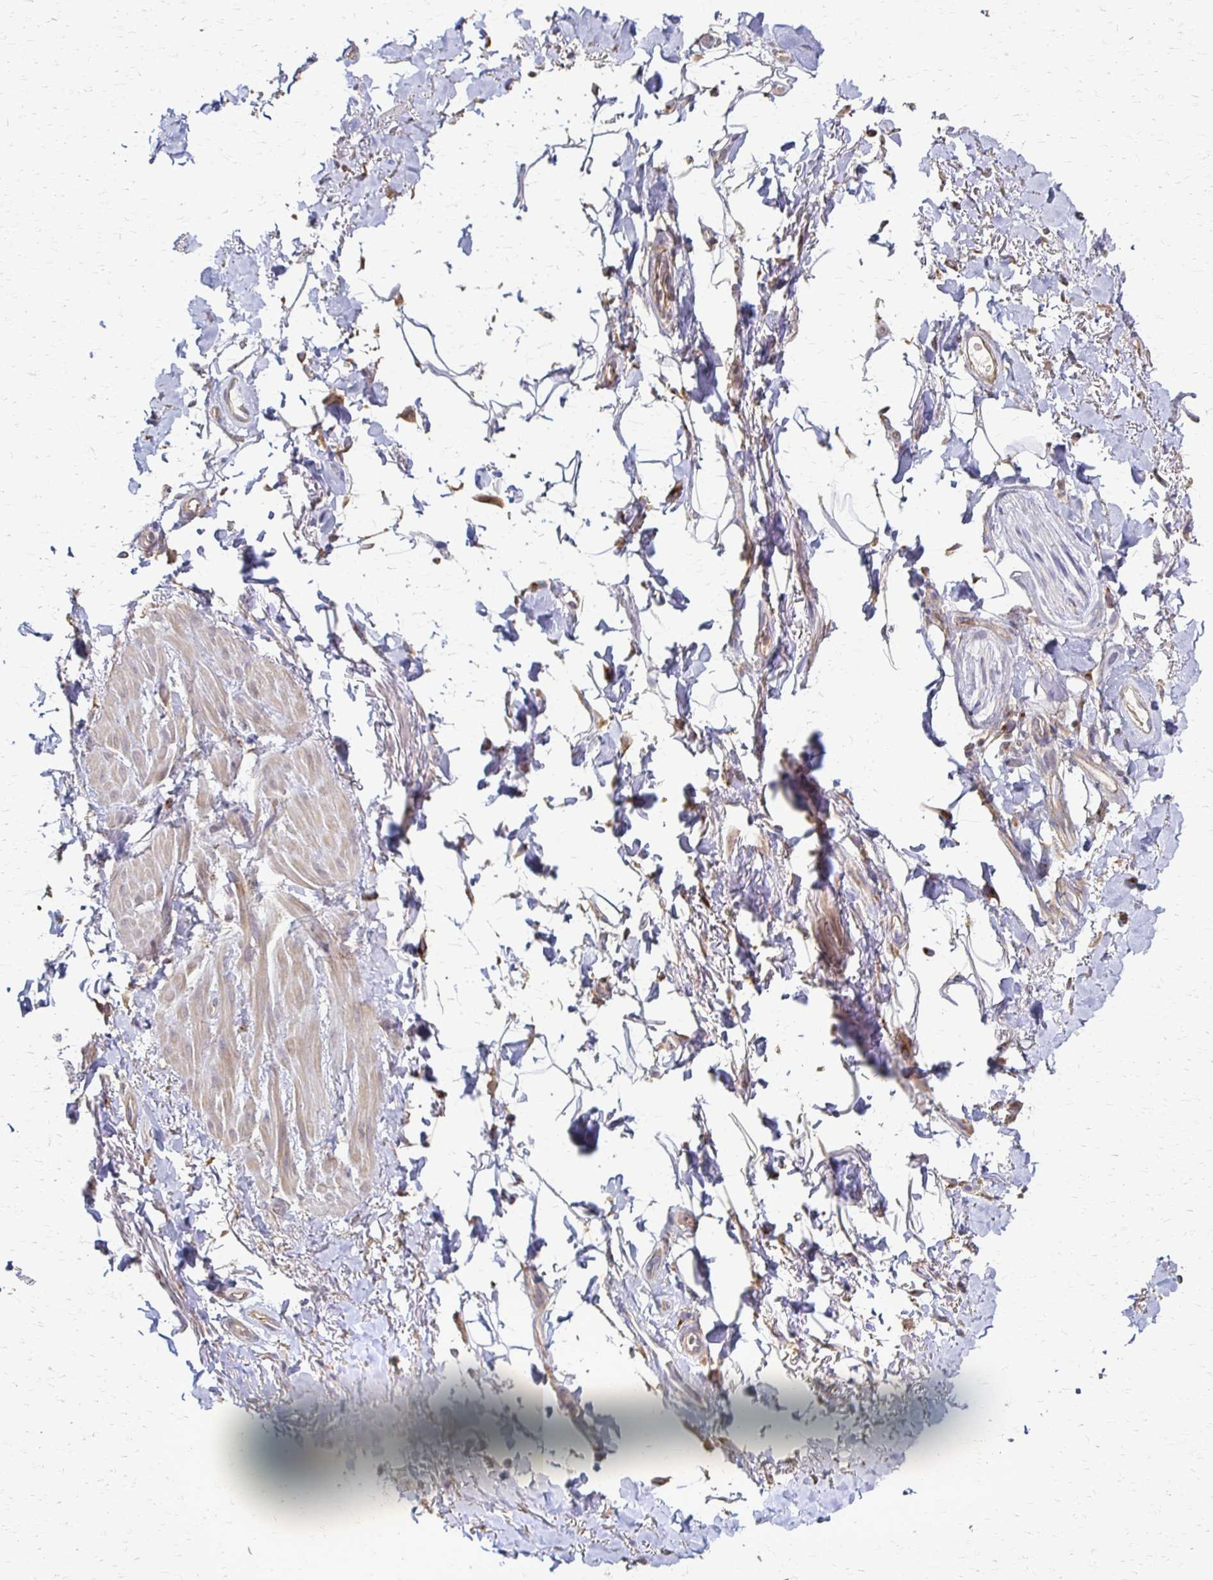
{"staining": {"intensity": "negative", "quantity": "none", "location": "none"}, "tissue": "adipose tissue", "cell_type": "Adipocytes", "image_type": "normal", "snomed": [{"axis": "morphology", "description": "Normal tissue, NOS"}, {"axis": "topography", "description": "Anal"}, {"axis": "topography", "description": "Peripheral nerve tissue"}], "caption": "This is an IHC histopathology image of unremarkable adipose tissue. There is no positivity in adipocytes.", "gene": "C1QTNF7", "patient": {"sex": "male", "age": 53}}